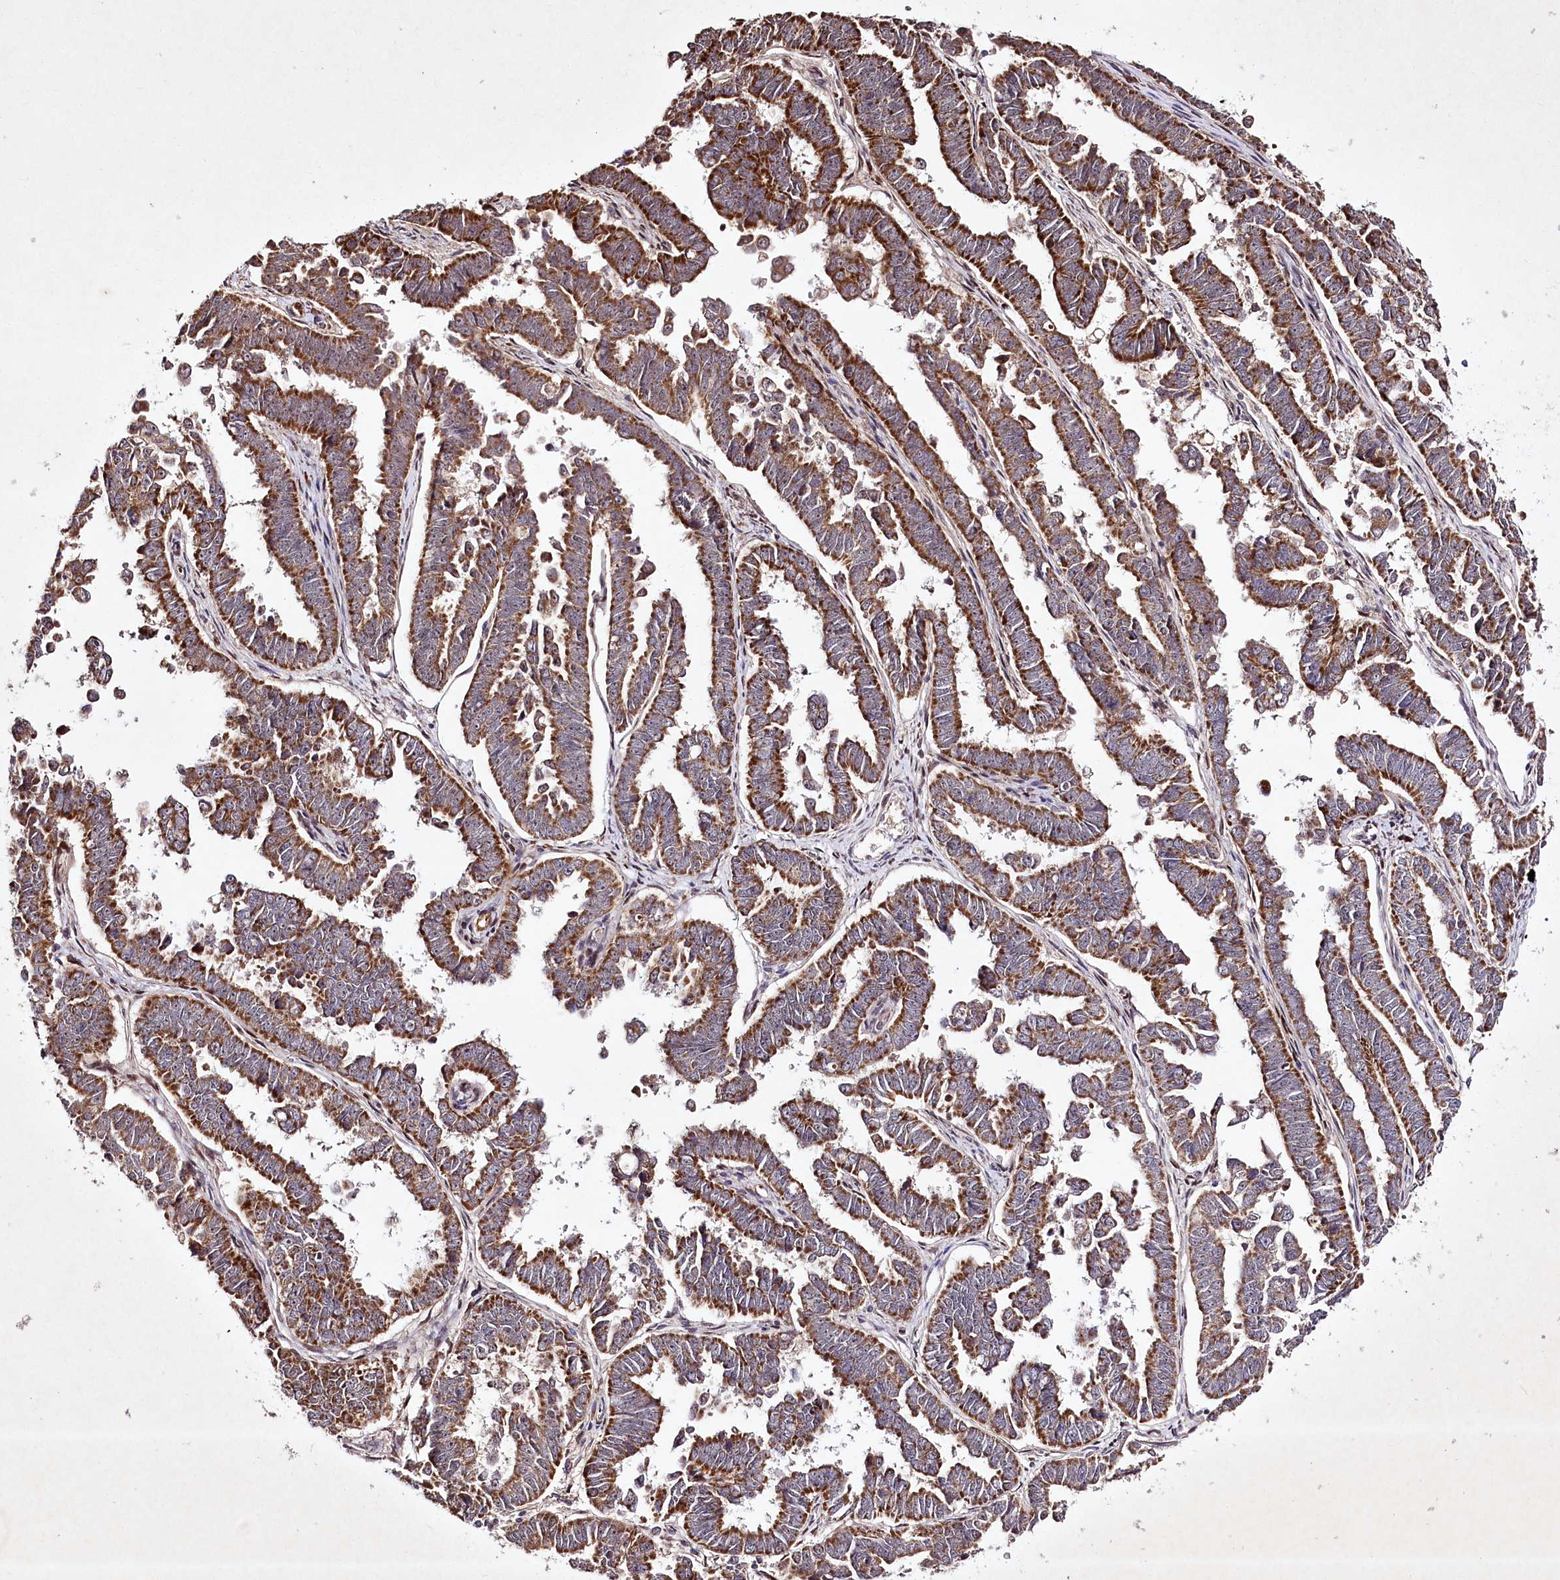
{"staining": {"intensity": "moderate", "quantity": ">75%", "location": "cytoplasmic/membranous"}, "tissue": "endometrial cancer", "cell_type": "Tumor cells", "image_type": "cancer", "snomed": [{"axis": "morphology", "description": "Adenocarcinoma, NOS"}, {"axis": "topography", "description": "Endometrium"}], "caption": "Immunohistochemical staining of endometrial cancer displays moderate cytoplasmic/membranous protein staining in about >75% of tumor cells.", "gene": "DMP1", "patient": {"sex": "female", "age": 75}}